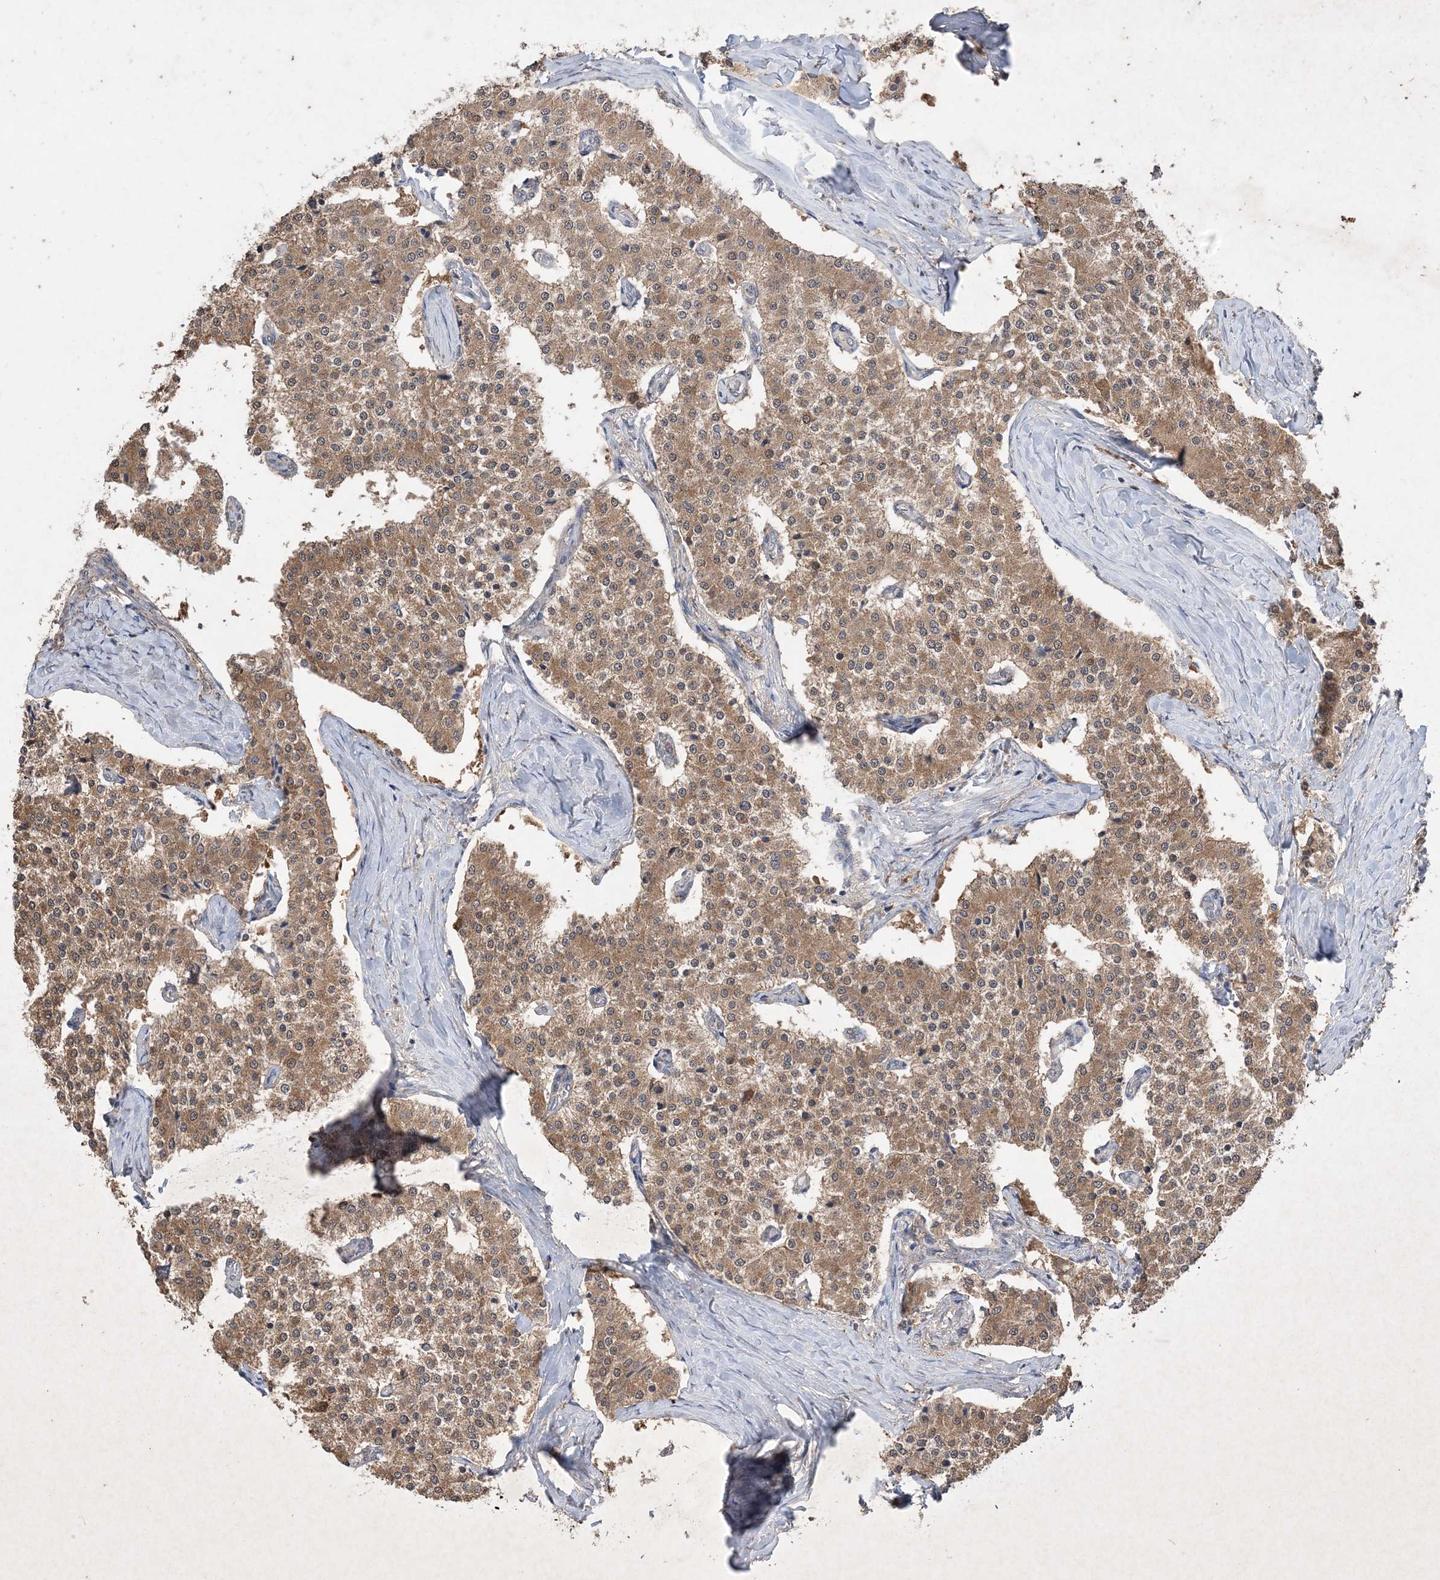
{"staining": {"intensity": "moderate", "quantity": ">75%", "location": "cytoplasmic/membranous"}, "tissue": "carcinoid", "cell_type": "Tumor cells", "image_type": "cancer", "snomed": [{"axis": "morphology", "description": "Carcinoid, malignant, NOS"}, {"axis": "topography", "description": "Colon"}], "caption": "High-magnification brightfield microscopy of carcinoid (malignant) stained with DAB (brown) and counterstained with hematoxylin (blue). tumor cells exhibit moderate cytoplasmic/membranous positivity is identified in approximately>75% of cells.", "gene": "AKR7A2", "patient": {"sex": "female", "age": 52}}